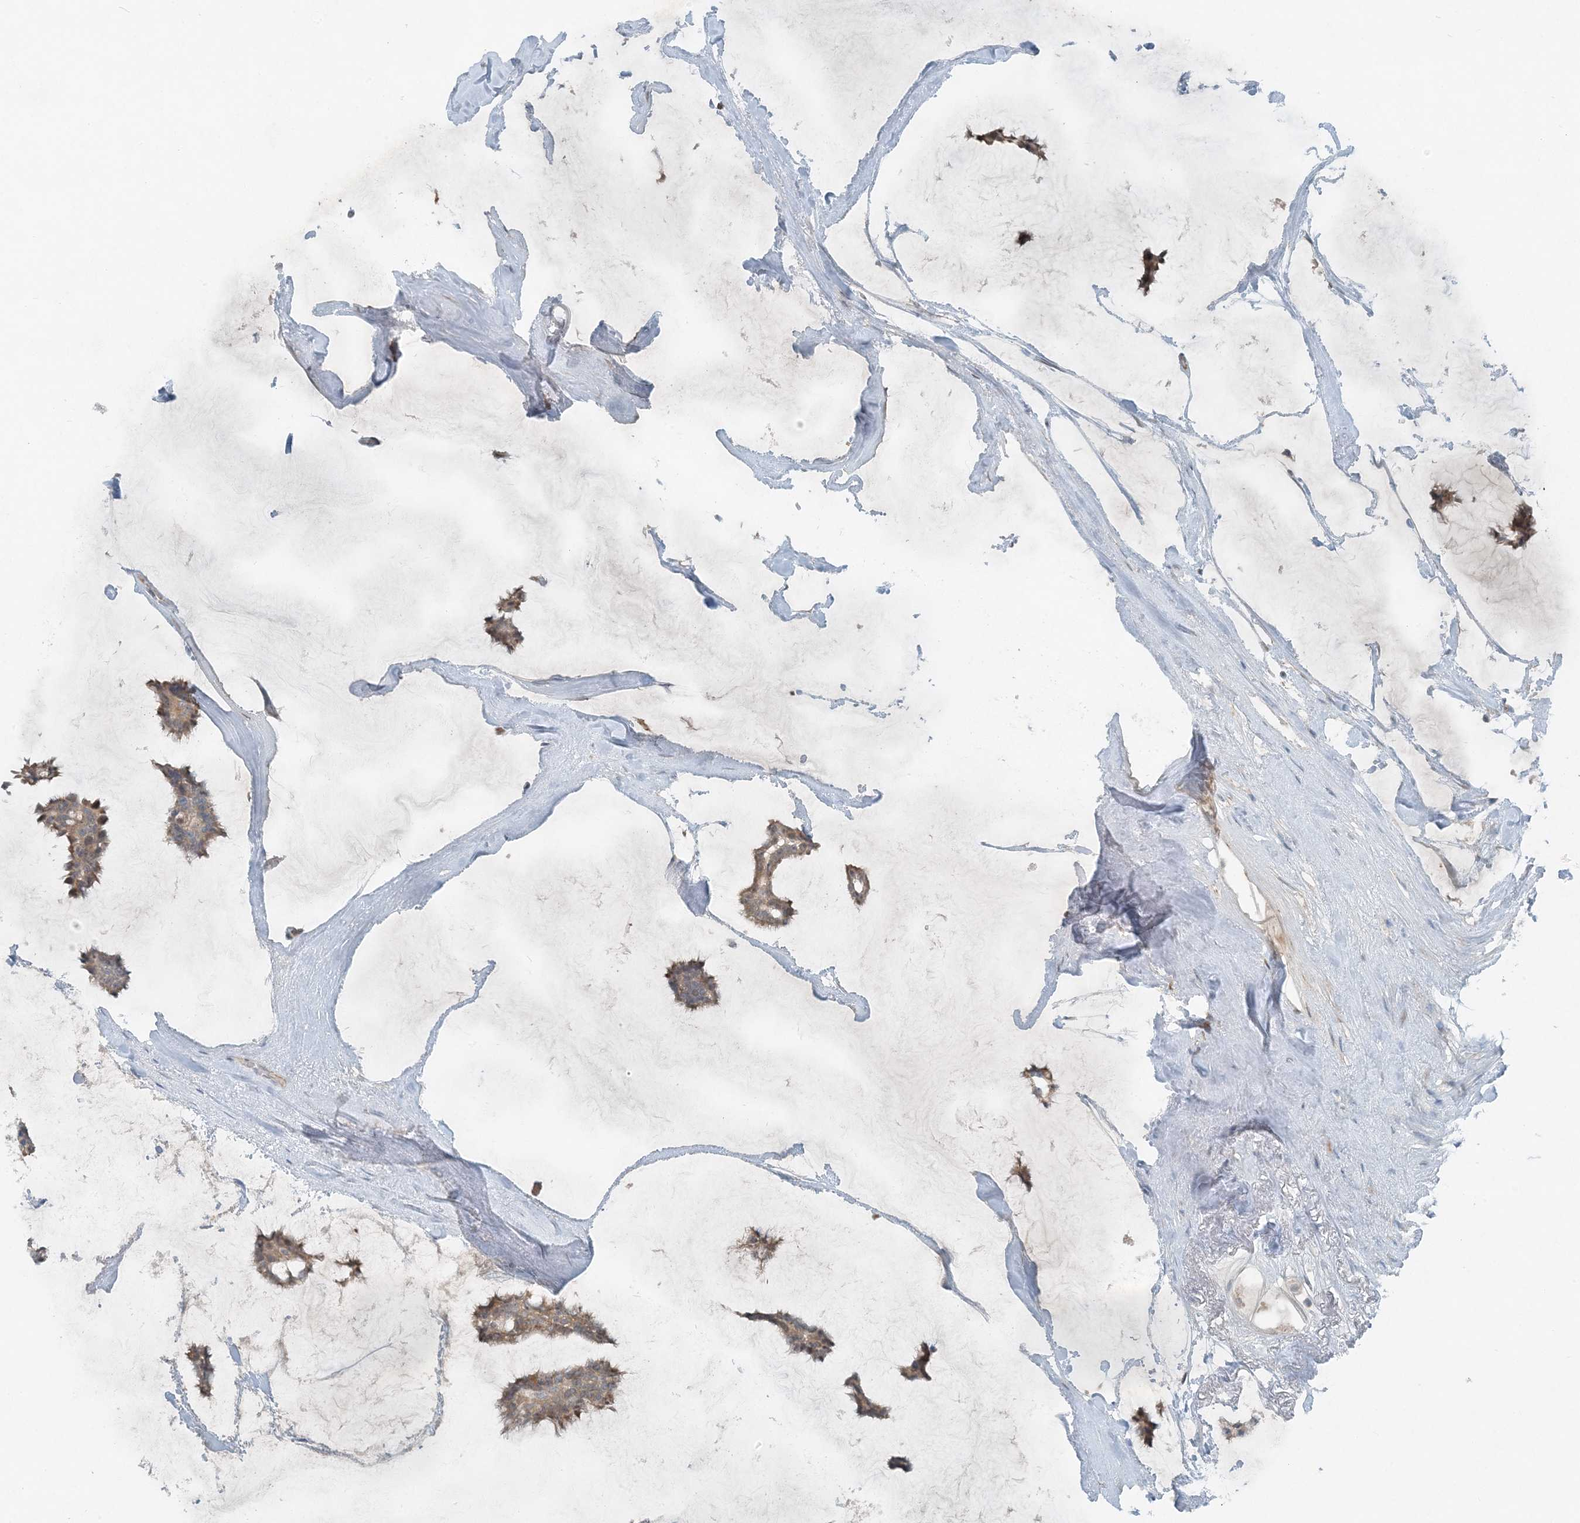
{"staining": {"intensity": "weak", "quantity": ">75%", "location": "cytoplasmic/membranous"}, "tissue": "breast cancer", "cell_type": "Tumor cells", "image_type": "cancer", "snomed": [{"axis": "morphology", "description": "Duct carcinoma"}, {"axis": "topography", "description": "Breast"}], "caption": "Breast cancer (intraductal carcinoma) stained for a protein (brown) shows weak cytoplasmic/membranous positive staining in about >75% of tumor cells.", "gene": "MITD1", "patient": {"sex": "female", "age": 93}}